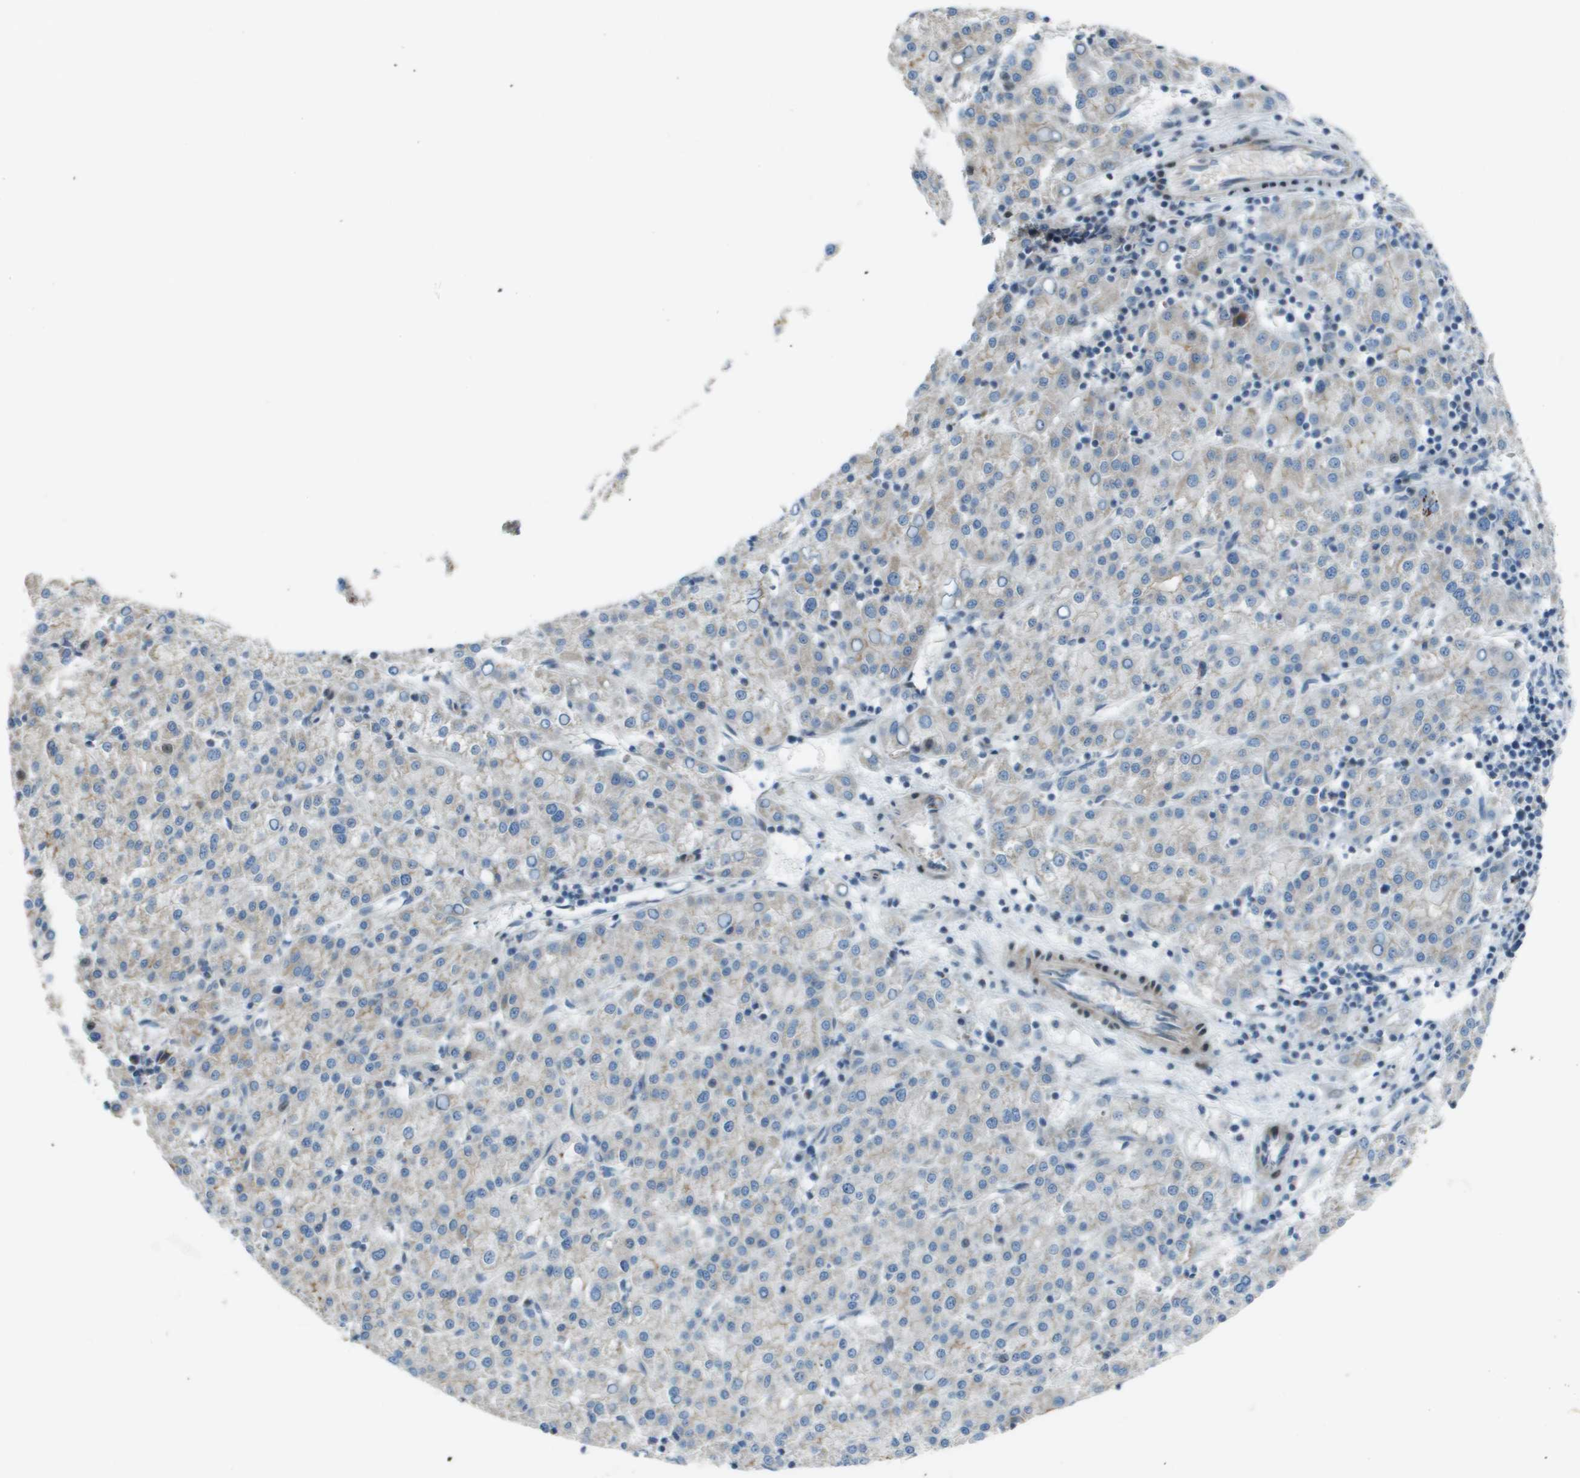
{"staining": {"intensity": "weak", "quantity": "<25%", "location": "cytoplasmic/membranous"}, "tissue": "liver cancer", "cell_type": "Tumor cells", "image_type": "cancer", "snomed": [{"axis": "morphology", "description": "Carcinoma, Hepatocellular, NOS"}, {"axis": "topography", "description": "Liver"}], "caption": "Immunohistochemical staining of human liver hepatocellular carcinoma displays no significant positivity in tumor cells.", "gene": "MGAT3", "patient": {"sex": "female", "age": 58}}